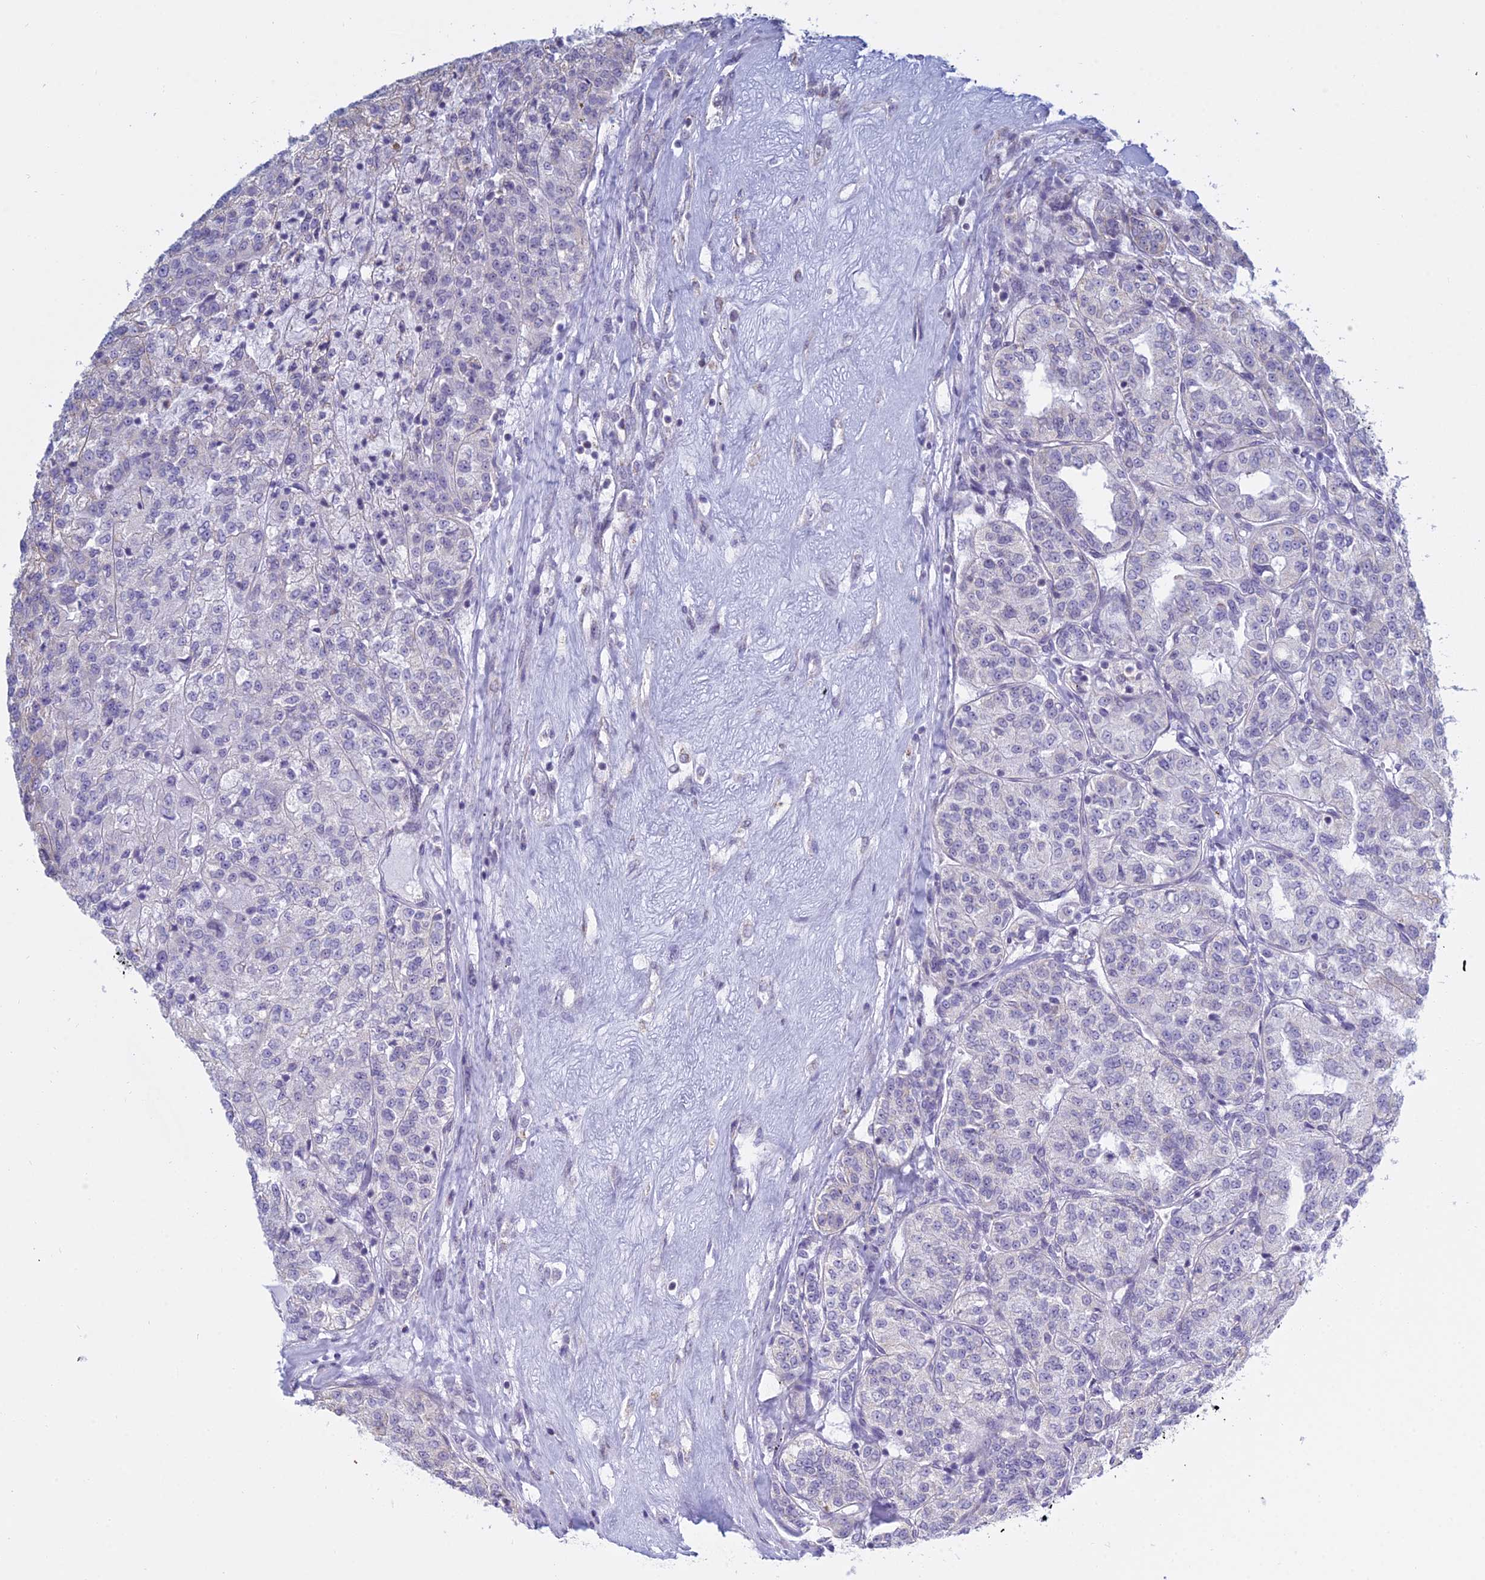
{"staining": {"intensity": "negative", "quantity": "none", "location": "none"}, "tissue": "renal cancer", "cell_type": "Tumor cells", "image_type": "cancer", "snomed": [{"axis": "morphology", "description": "Adenocarcinoma, NOS"}, {"axis": "topography", "description": "Kidney"}], "caption": "Renal adenocarcinoma was stained to show a protein in brown. There is no significant staining in tumor cells.", "gene": "KLF14", "patient": {"sex": "female", "age": 63}}